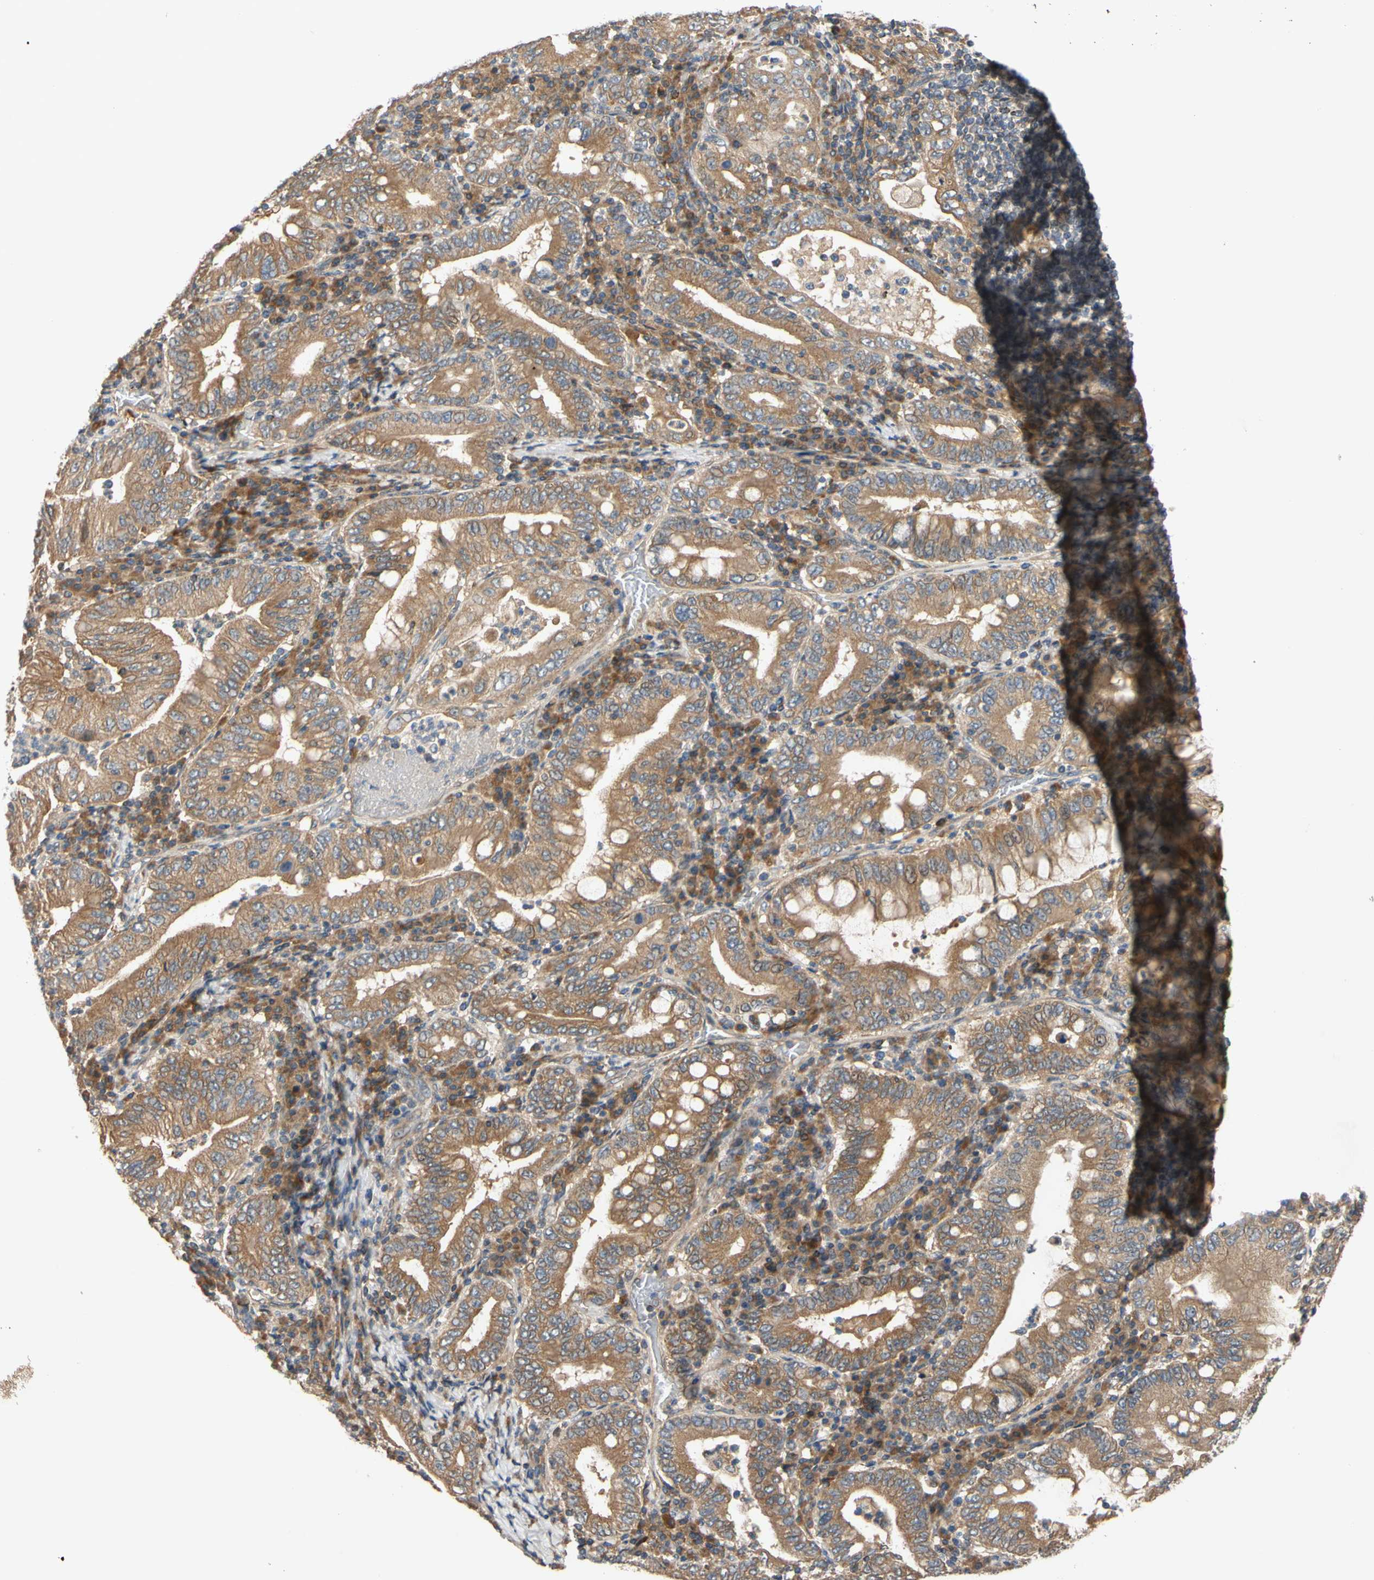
{"staining": {"intensity": "moderate", "quantity": ">75%", "location": "cytoplasmic/membranous"}, "tissue": "stomach cancer", "cell_type": "Tumor cells", "image_type": "cancer", "snomed": [{"axis": "morphology", "description": "Normal tissue, NOS"}, {"axis": "morphology", "description": "Adenocarcinoma, NOS"}, {"axis": "topography", "description": "Esophagus"}, {"axis": "topography", "description": "Stomach, upper"}, {"axis": "topography", "description": "Peripheral nerve tissue"}], "caption": "Stomach cancer stained for a protein shows moderate cytoplasmic/membranous positivity in tumor cells.", "gene": "MBTPS2", "patient": {"sex": "male", "age": 62}}